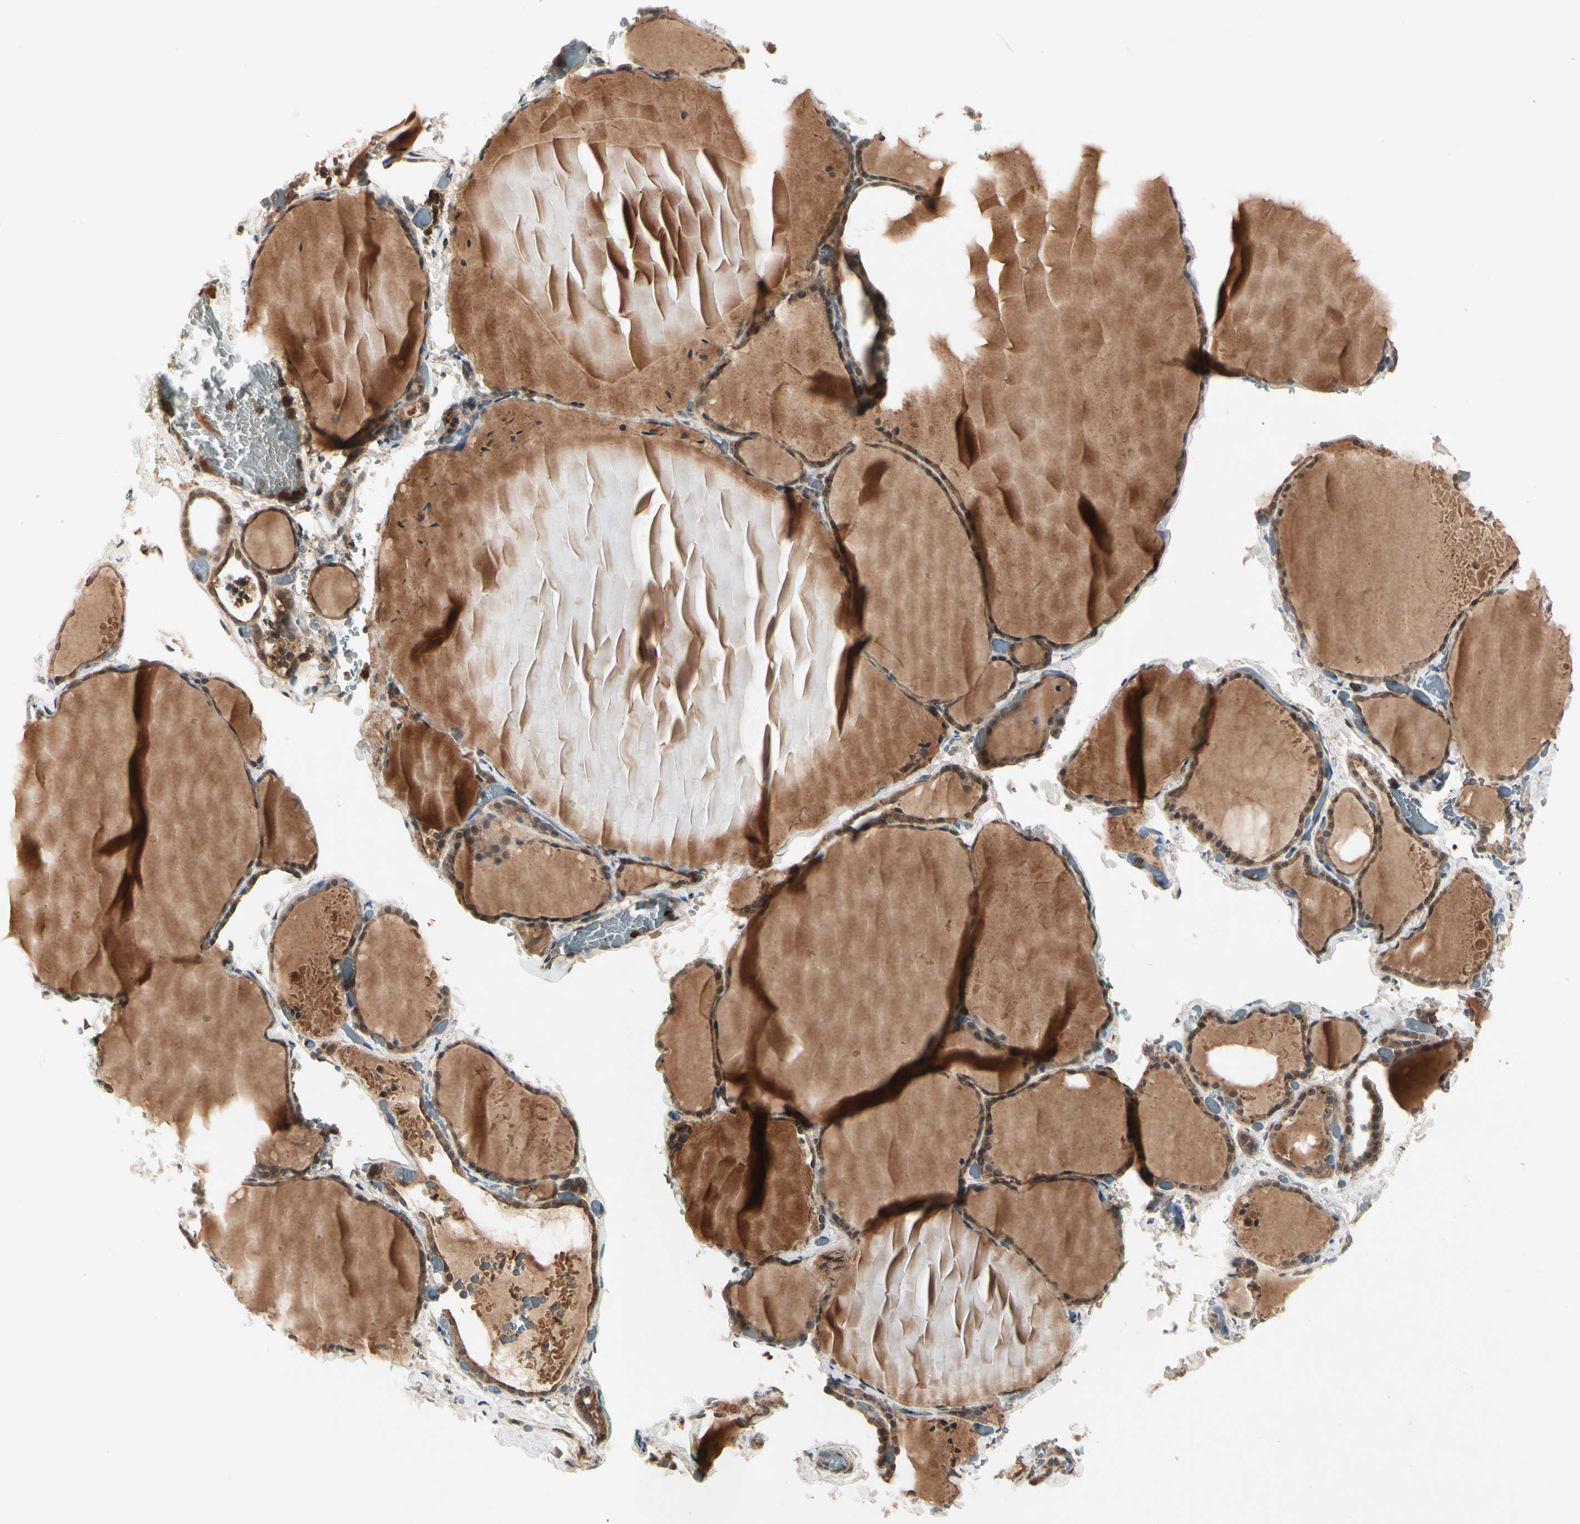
{"staining": {"intensity": "moderate", "quantity": ">75%", "location": "cytoplasmic/membranous"}, "tissue": "thyroid gland", "cell_type": "Glandular cells", "image_type": "normal", "snomed": [{"axis": "morphology", "description": "Normal tissue, NOS"}, {"axis": "topography", "description": "Thyroid gland"}], "caption": "Thyroid gland stained with a brown dye reveals moderate cytoplasmic/membranous positive staining in about >75% of glandular cells.", "gene": "FLOT1", "patient": {"sex": "female", "age": 22}}